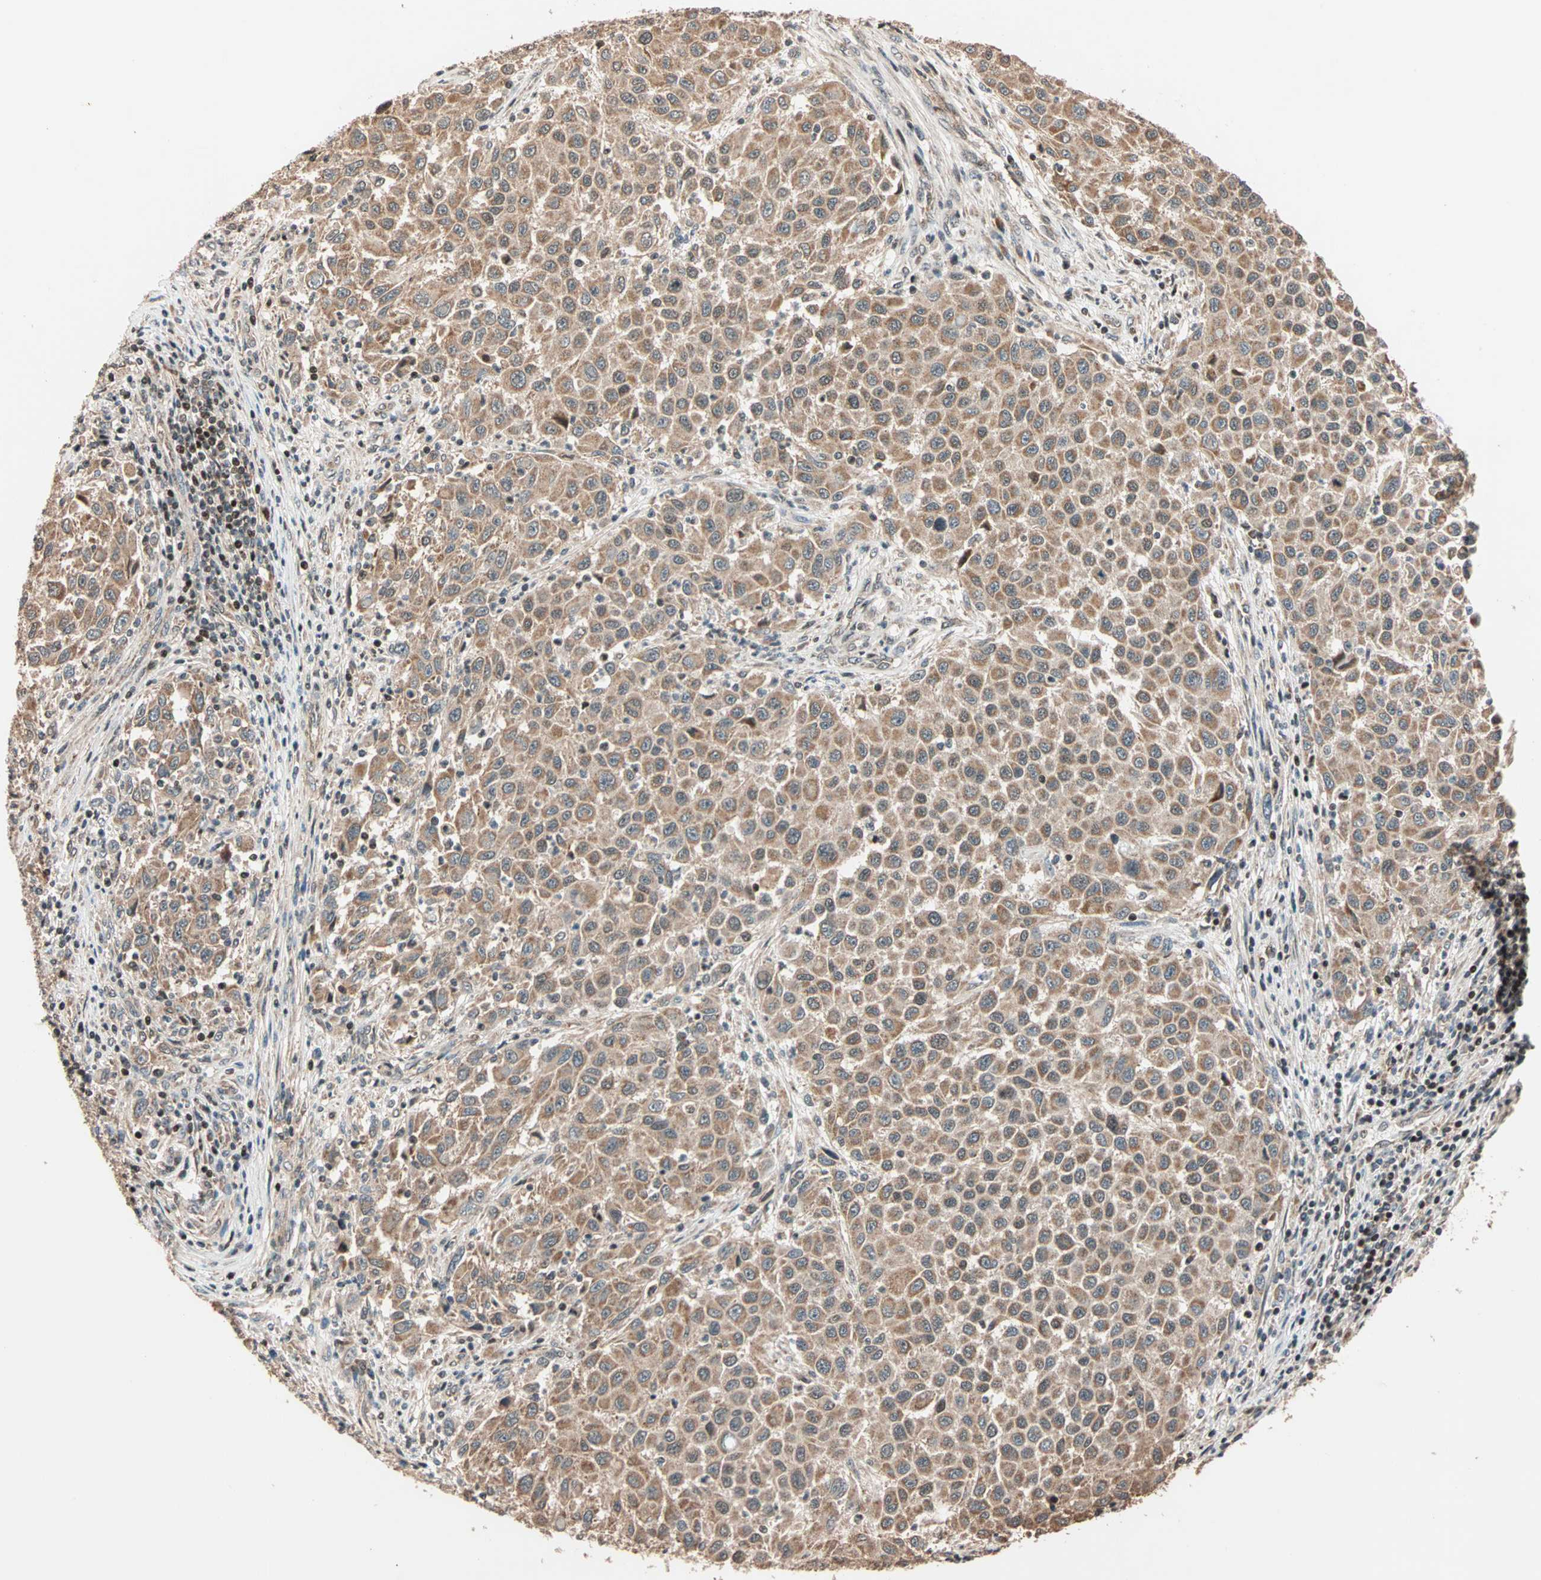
{"staining": {"intensity": "moderate", "quantity": ">75%", "location": "cytoplasmic/membranous"}, "tissue": "melanoma", "cell_type": "Tumor cells", "image_type": "cancer", "snomed": [{"axis": "morphology", "description": "Malignant melanoma, Metastatic site"}, {"axis": "topography", "description": "Lymph node"}], "caption": "This photomicrograph displays malignant melanoma (metastatic site) stained with immunohistochemistry to label a protein in brown. The cytoplasmic/membranous of tumor cells show moderate positivity for the protein. Nuclei are counter-stained blue.", "gene": "HECW1", "patient": {"sex": "male", "age": 61}}